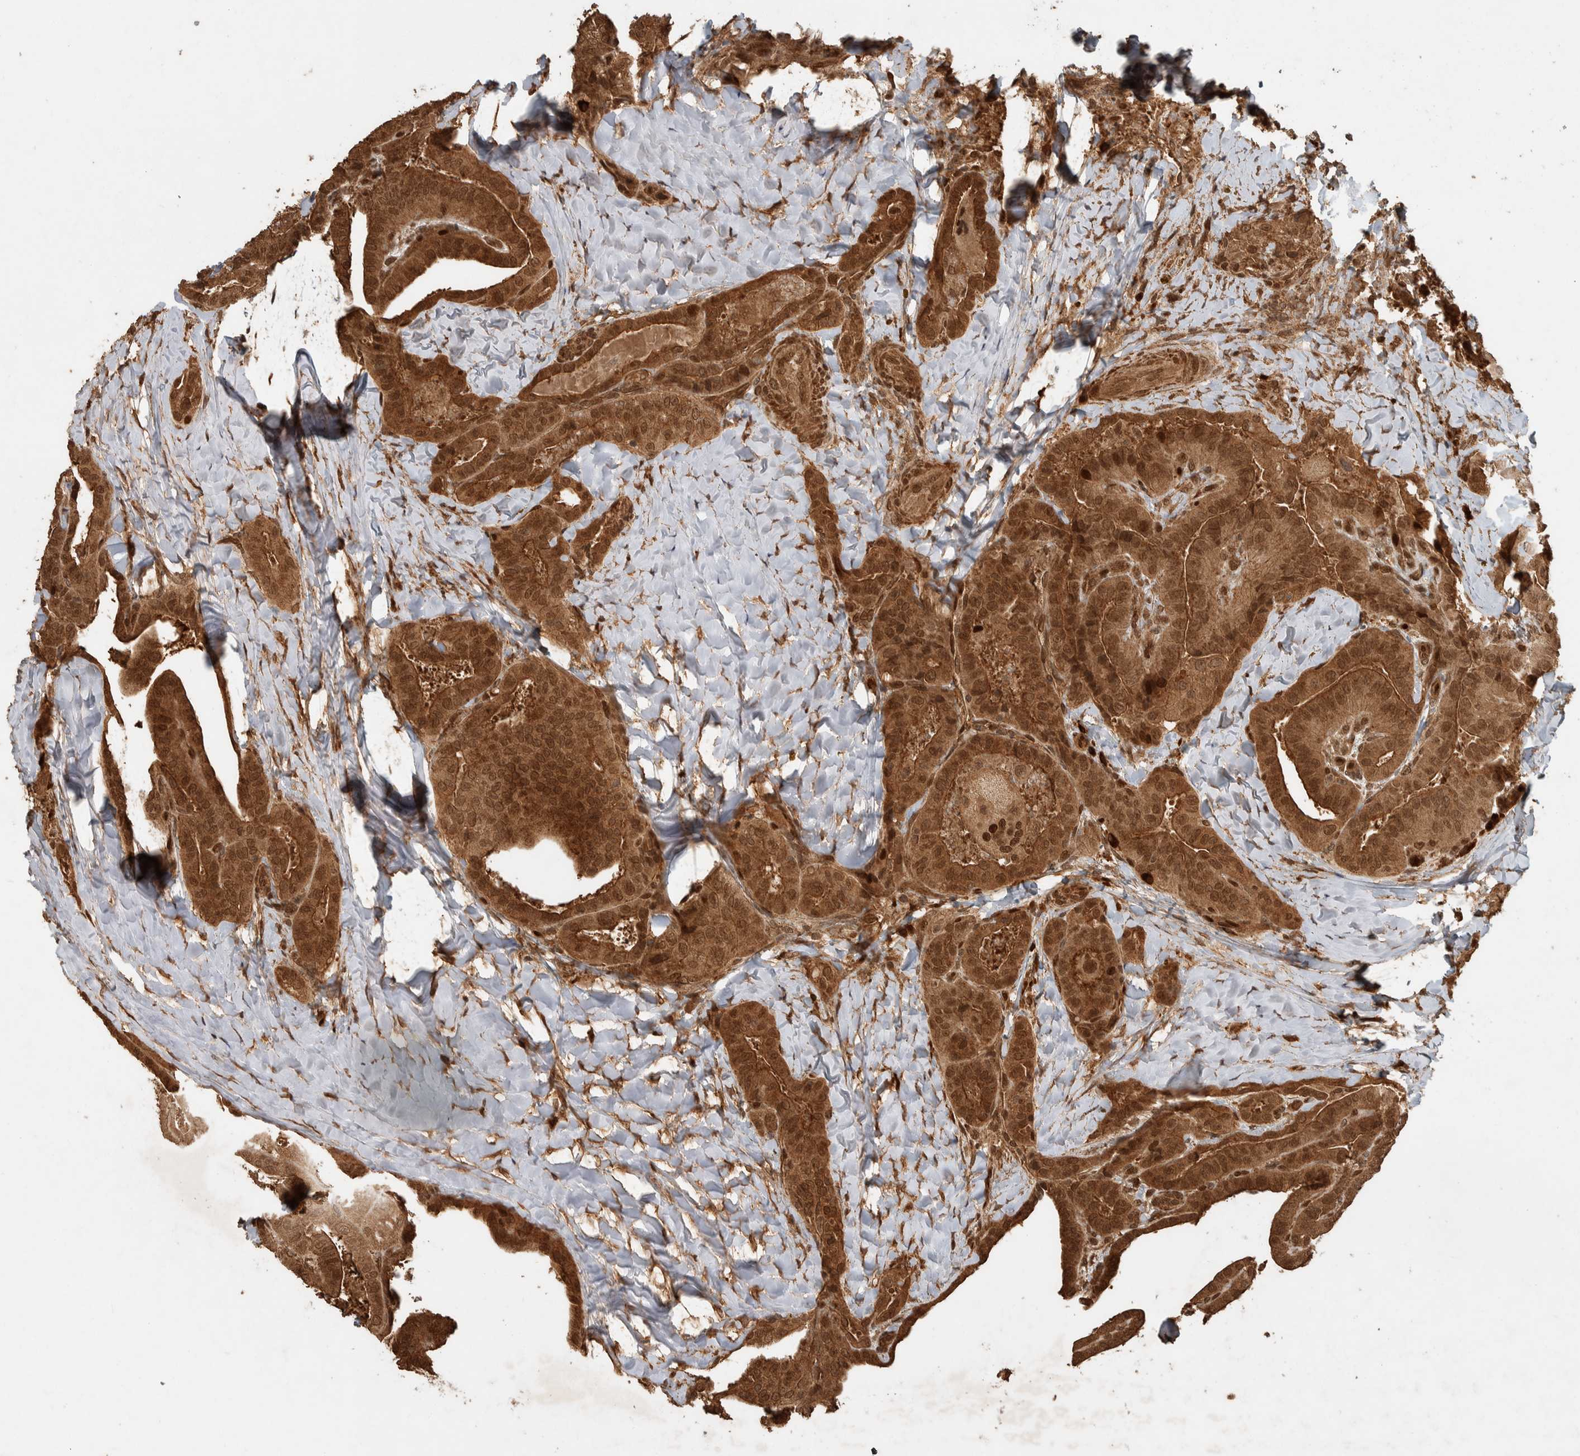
{"staining": {"intensity": "strong", "quantity": ">75%", "location": "cytoplasmic/membranous,nuclear"}, "tissue": "thyroid cancer", "cell_type": "Tumor cells", "image_type": "cancer", "snomed": [{"axis": "morphology", "description": "Papillary adenocarcinoma, NOS"}, {"axis": "topography", "description": "Thyroid gland"}], "caption": "Immunohistochemistry (DAB) staining of human papillary adenocarcinoma (thyroid) displays strong cytoplasmic/membranous and nuclear protein positivity in about >75% of tumor cells.", "gene": "CNTROB", "patient": {"sex": "male", "age": 77}}